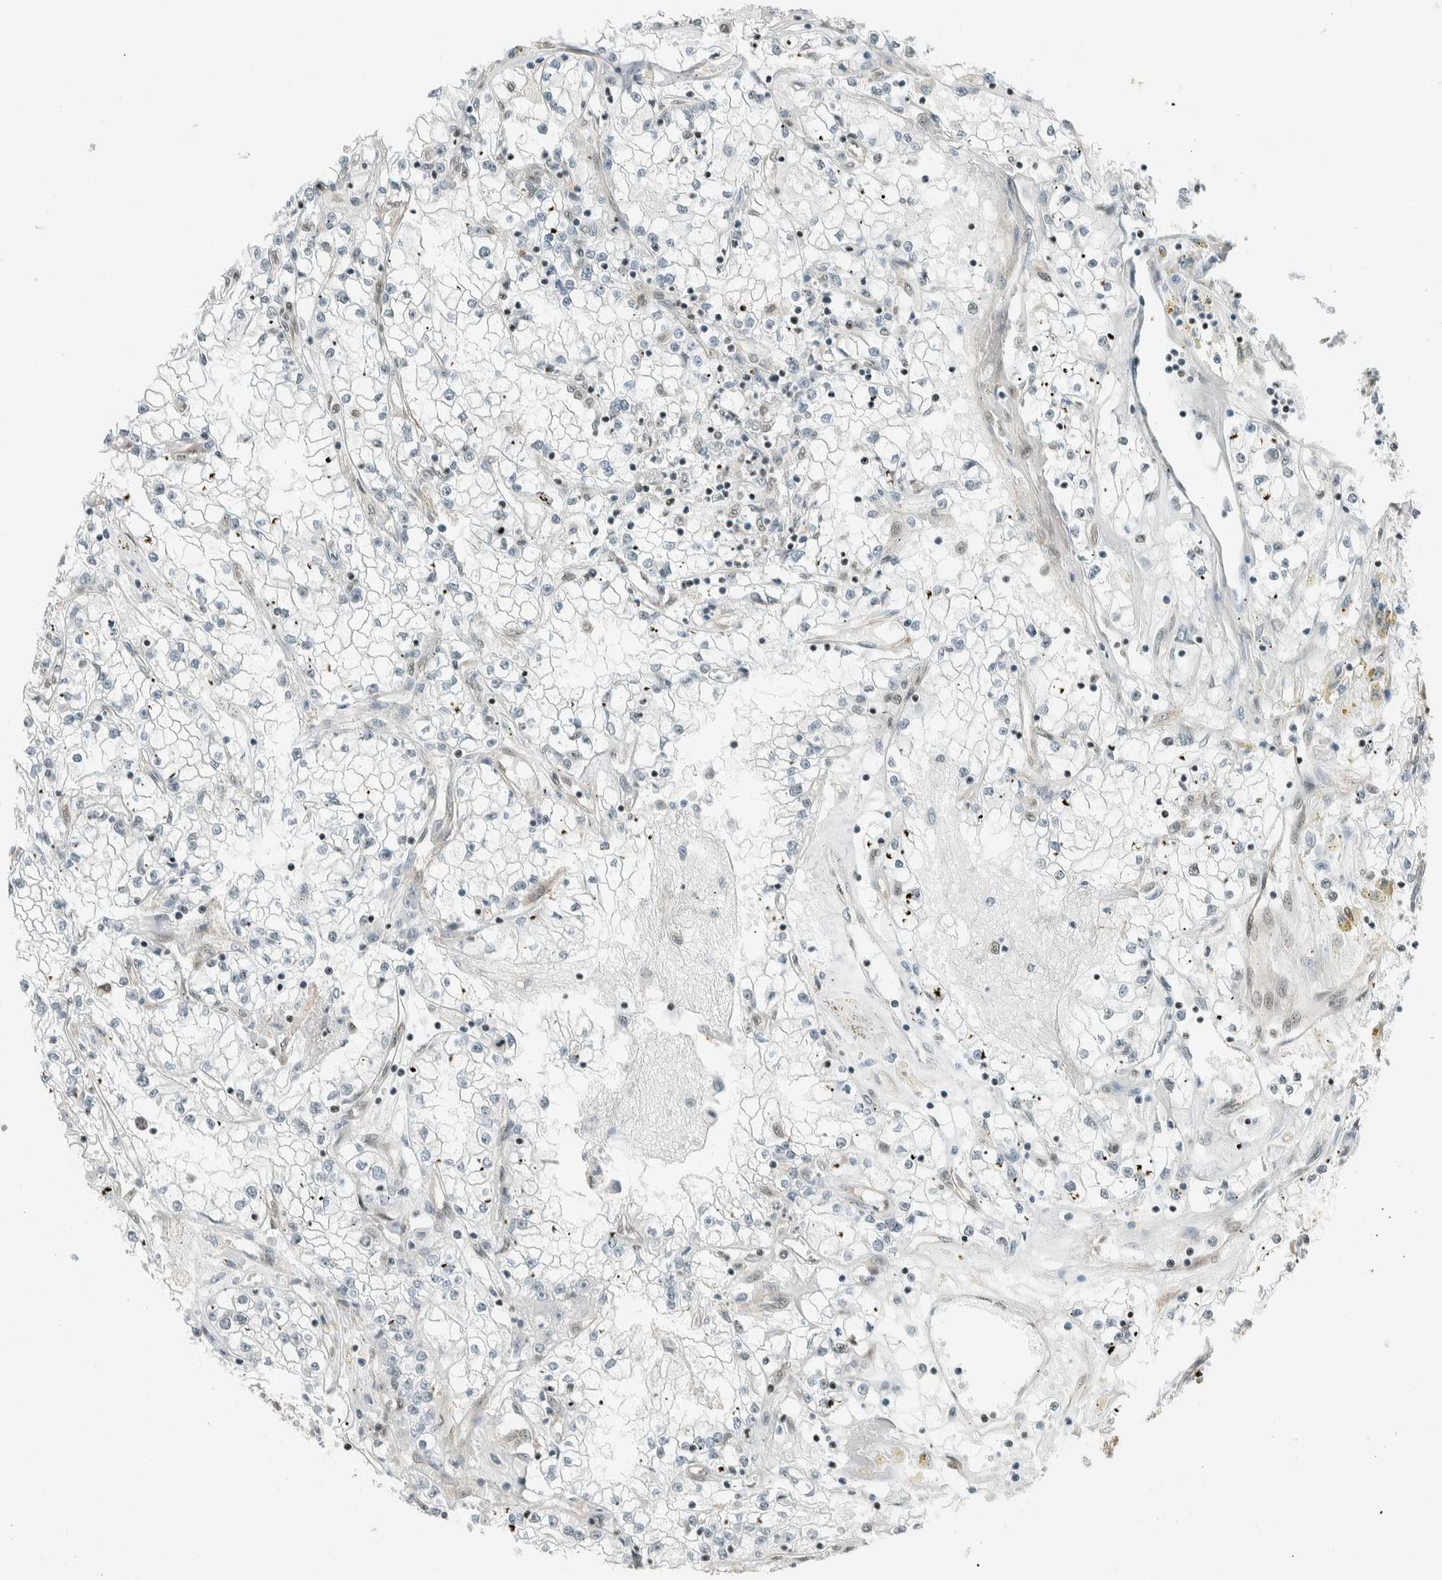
{"staining": {"intensity": "negative", "quantity": "none", "location": "none"}, "tissue": "renal cancer", "cell_type": "Tumor cells", "image_type": "cancer", "snomed": [{"axis": "morphology", "description": "Adenocarcinoma, NOS"}, {"axis": "topography", "description": "Kidney"}], "caption": "Micrograph shows no protein expression in tumor cells of renal cancer (adenocarcinoma) tissue.", "gene": "NIBAN2", "patient": {"sex": "male", "age": 56}}